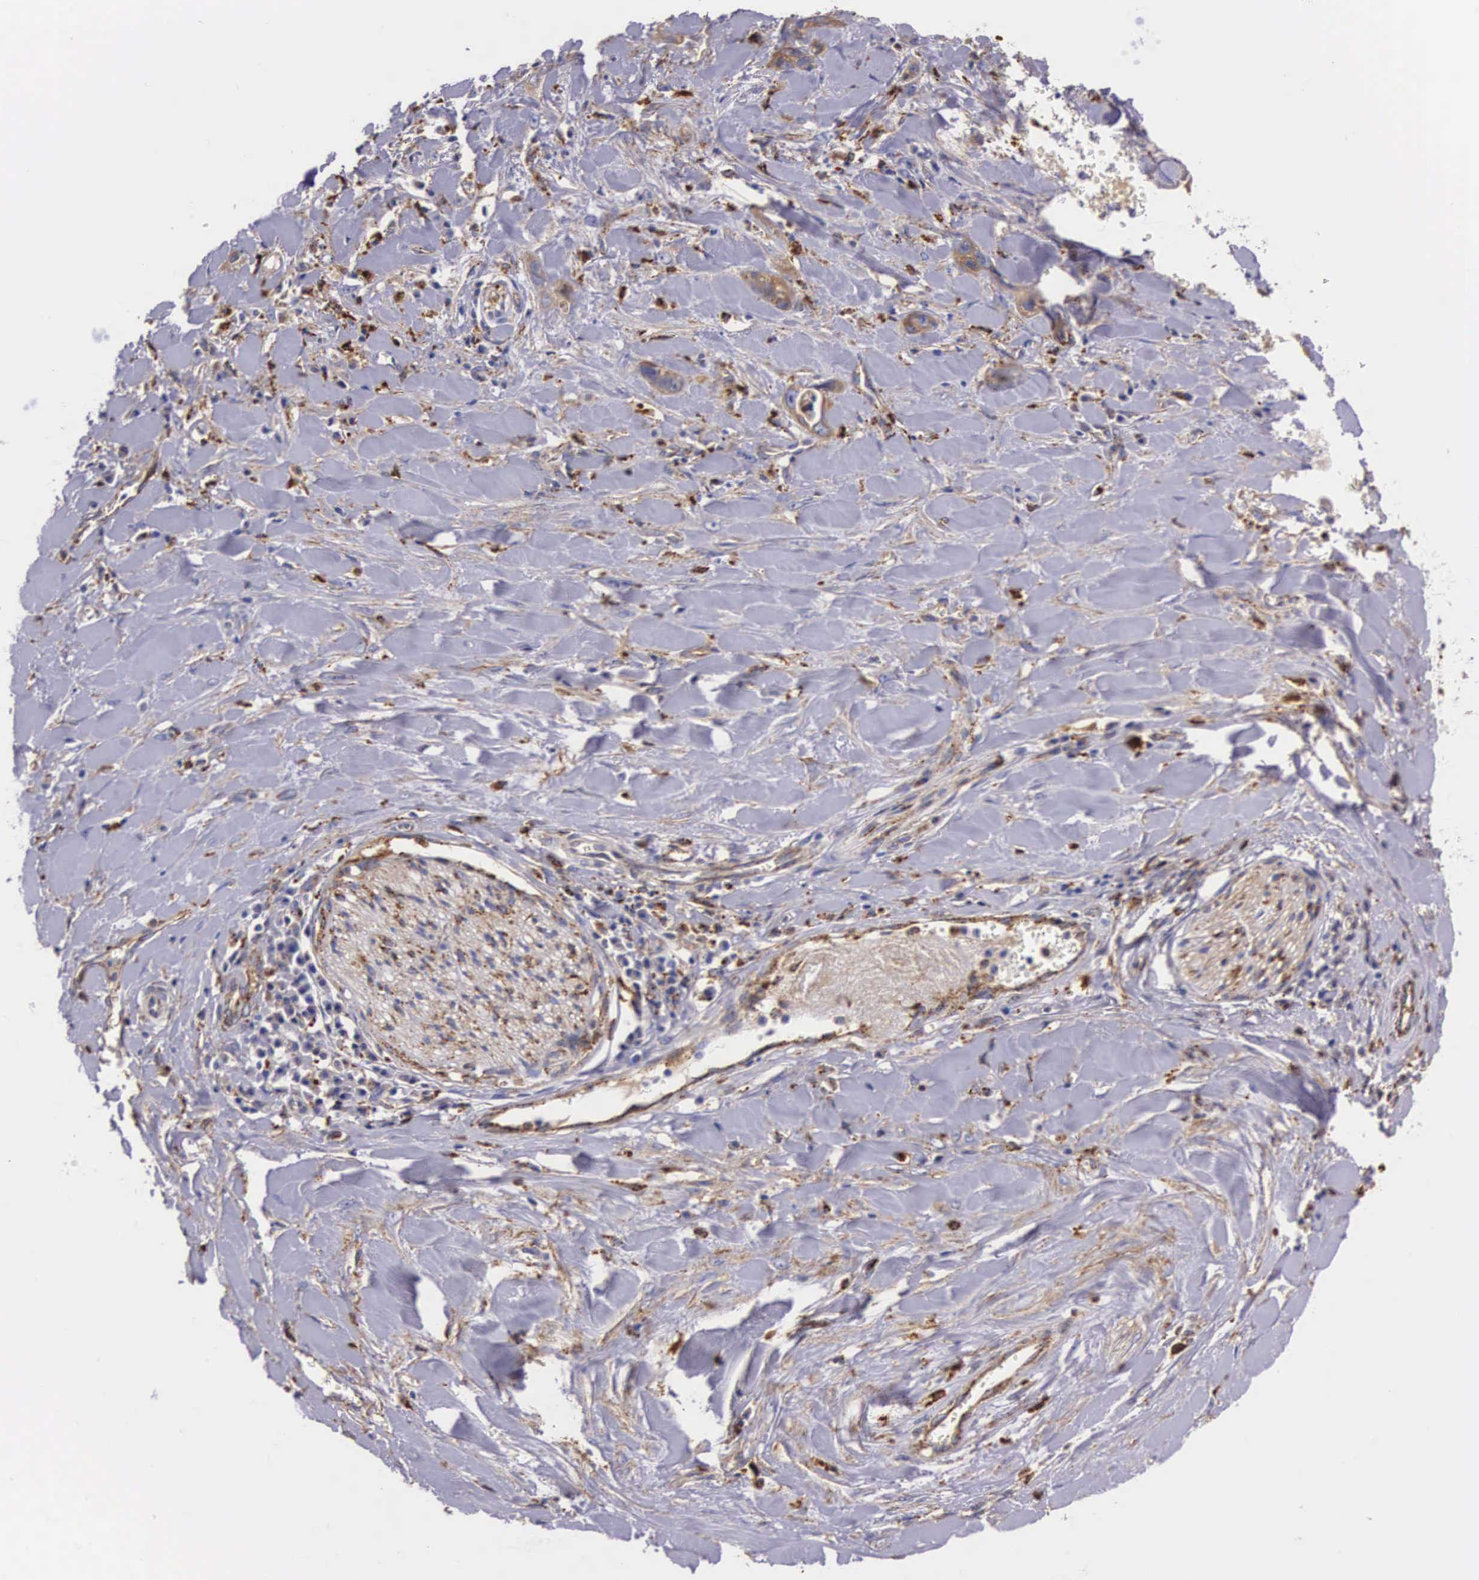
{"staining": {"intensity": "moderate", "quantity": "25%-75%", "location": "cytoplasmic/membranous"}, "tissue": "pancreatic cancer", "cell_type": "Tumor cells", "image_type": "cancer", "snomed": [{"axis": "morphology", "description": "Adenocarcinoma, NOS"}, {"axis": "topography", "description": "Pancreas"}], "caption": "Tumor cells display medium levels of moderate cytoplasmic/membranous positivity in about 25%-75% of cells in human pancreatic adenocarcinoma. Immunohistochemistry stains the protein of interest in brown and the nuclei are stained blue.", "gene": "NAGA", "patient": {"sex": "male", "age": 69}}